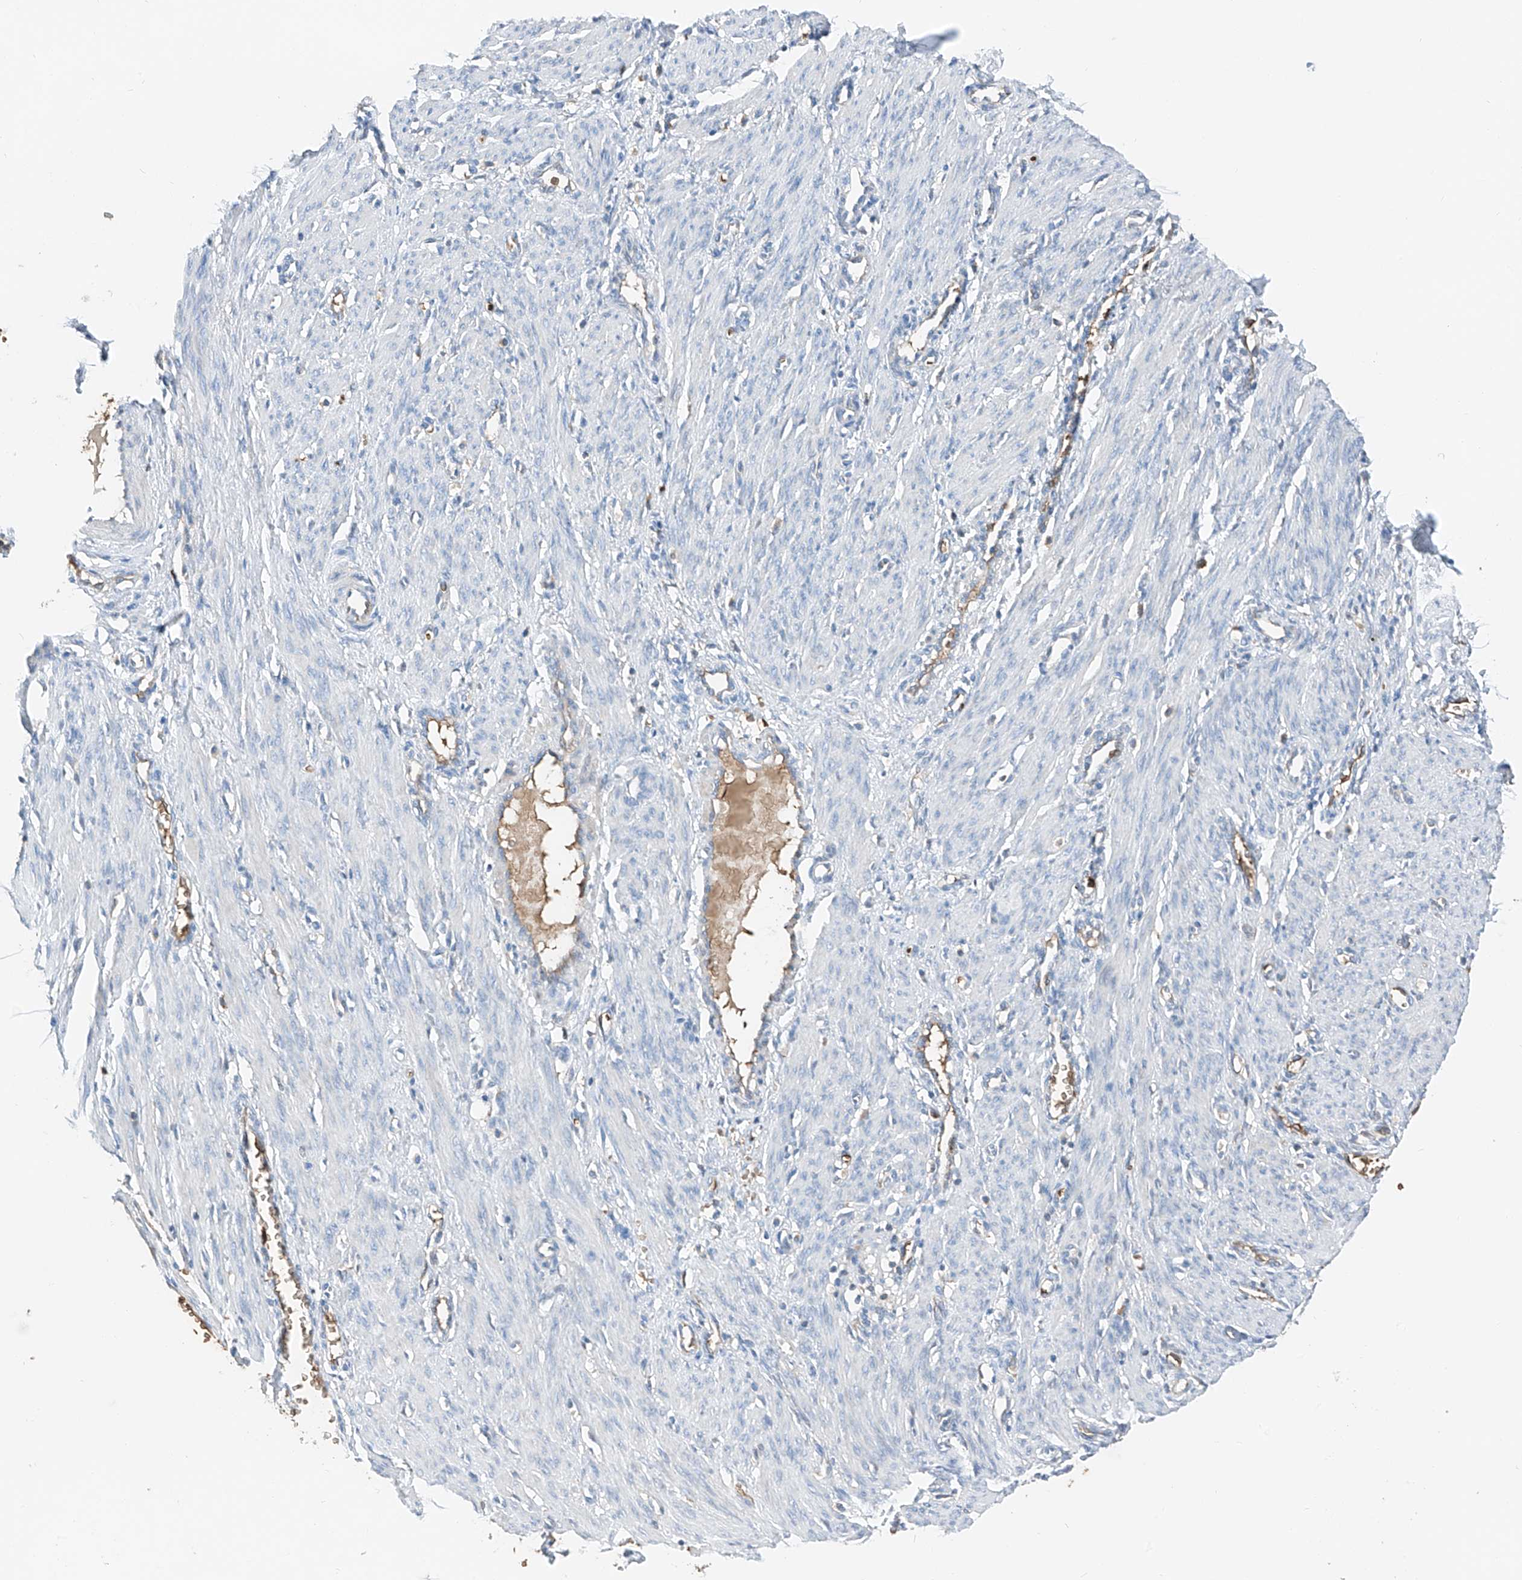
{"staining": {"intensity": "negative", "quantity": "none", "location": "none"}, "tissue": "smooth muscle", "cell_type": "Smooth muscle cells", "image_type": "normal", "snomed": [{"axis": "morphology", "description": "Normal tissue, NOS"}, {"axis": "topography", "description": "Endometrium"}], "caption": "Photomicrograph shows no protein positivity in smooth muscle cells of normal smooth muscle. The staining was performed using DAB to visualize the protein expression in brown, while the nuclei were stained in blue with hematoxylin (Magnification: 20x).", "gene": "PRSS23", "patient": {"sex": "female", "age": 33}}